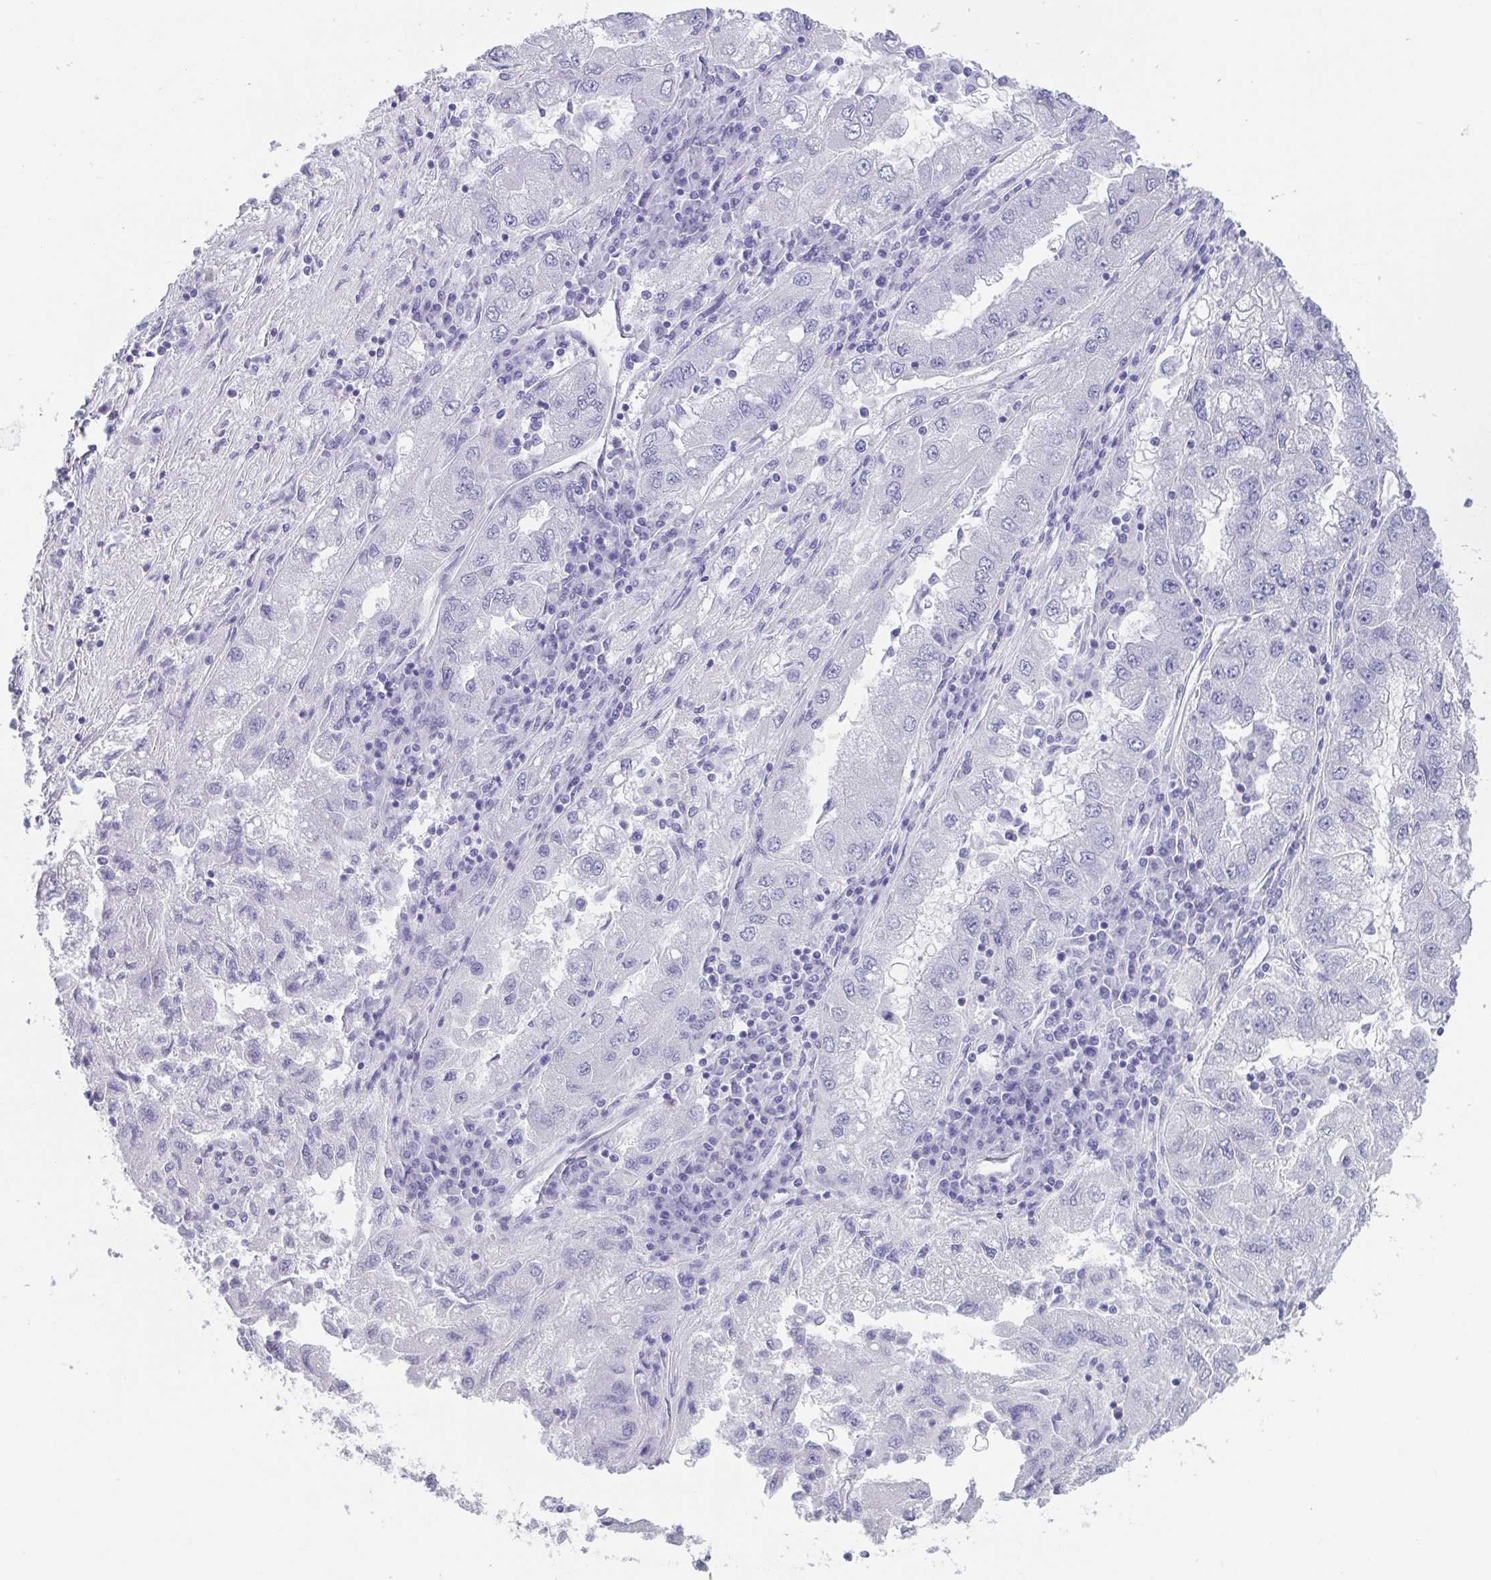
{"staining": {"intensity": "negative", "quantity": "none", "location": "none"}, "tissue": "lung cancer", "cell_type": "Tumor cells", "image_type": "cancer", "snomed": [{"axis": "morphology", "description": "Adenocarcinoma, NOS"}, {"axis": "morphology", "description": "Adenocarcinoma primary or metastatic"}, {"axis": "topography", "description": "Lung"}], "caption": "Lung adenocarcinoma primary or metastatic stained for a protein using immunohistochemistry (IHC) exhibits no expression tumor cells.", "gene": "SCGN", "patient": {"sex": "male", "age": 74}}